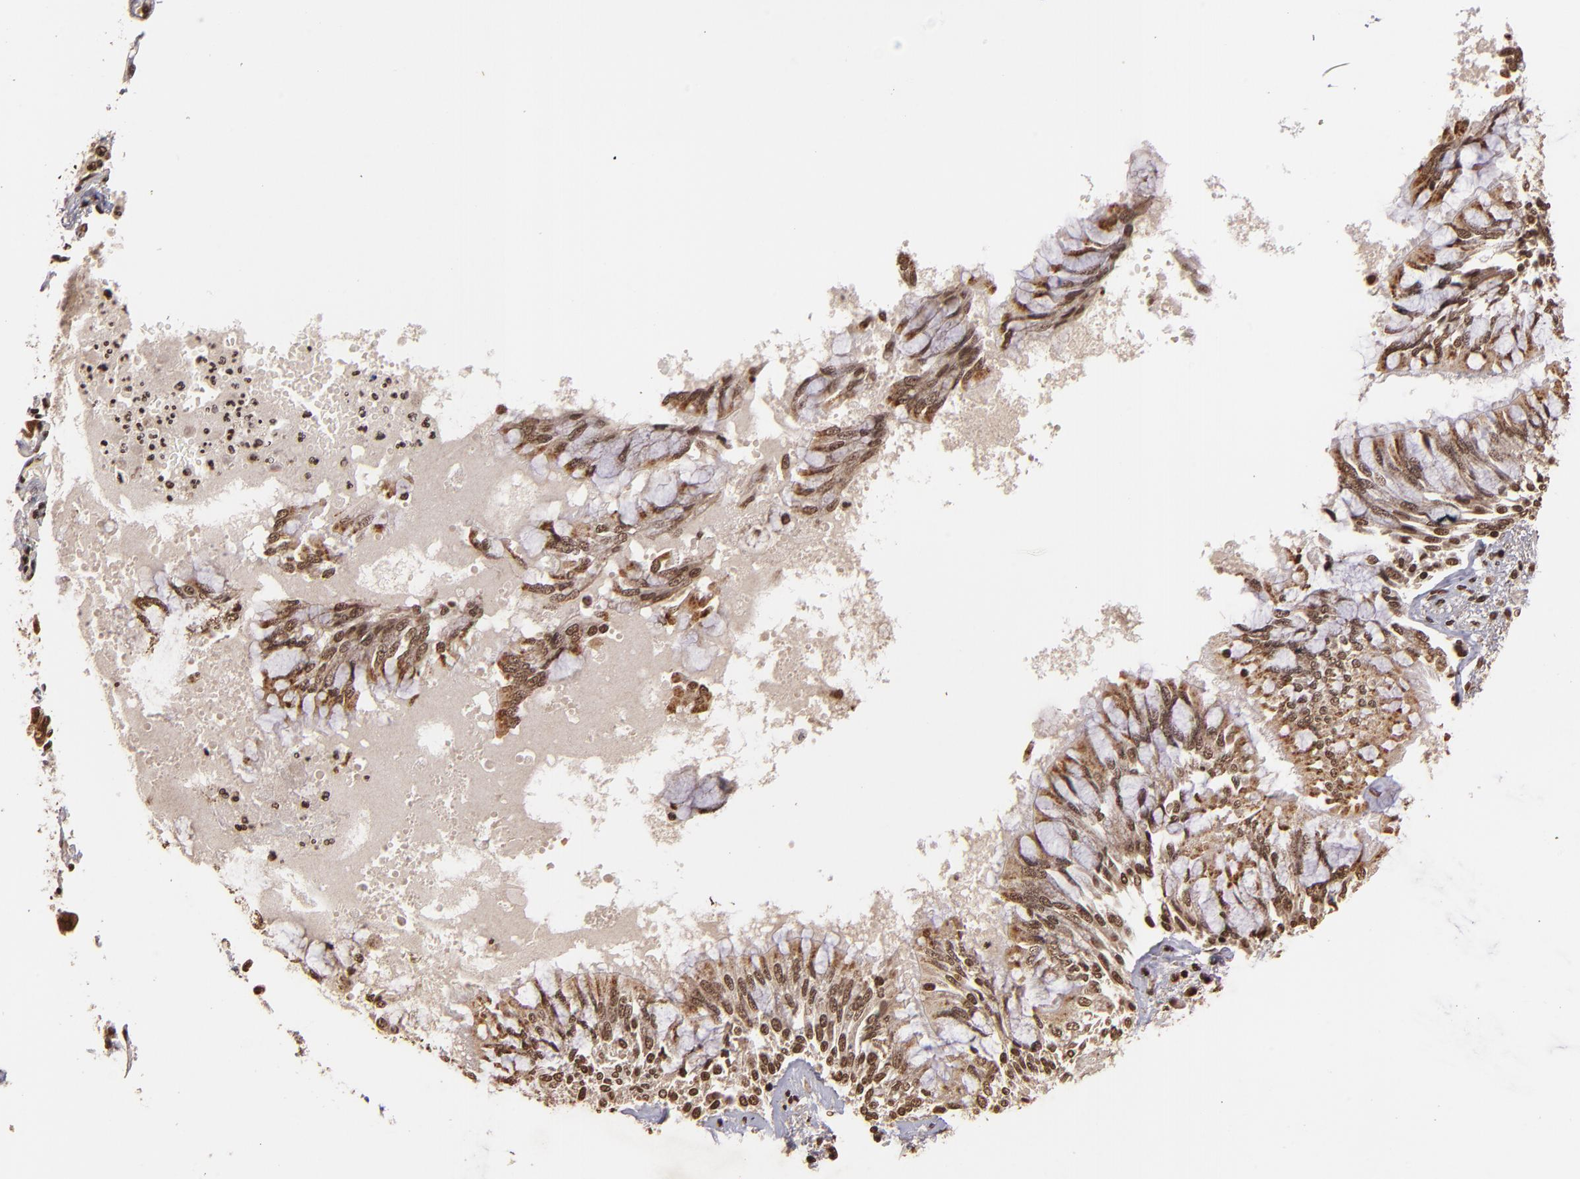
{"staining": {"intensity": "strong", "quantity": ">75%", "location": "cytoplasmic/membranous,nuclear"}, "tissue": "bronchus", "cell_type": "Respiratory epithelial cells", "image_type": "normal", "snomed": [{"axis": "morphology", "description": "Normal tissue, NOS"}, {"axis": "topography", "description": "Cartilage tissue"}, {"axis": "topography", "description": "Bronchus"}, {"axis": "topography", "description": "Lung"}, {"axis": "topography", "description": "Peripheral nerve tissue"}], "caption": "The photomicrograph exhibits staining of normal bronchus, revealing strong cytoplasmic/membranous,nuclear protein staining (brown color) within respiratory epithelial cells. (IHC, brightfield microscopy, high magnification).", "gene": "CUL3", "patient": {"sex": "female", "age": 49}}